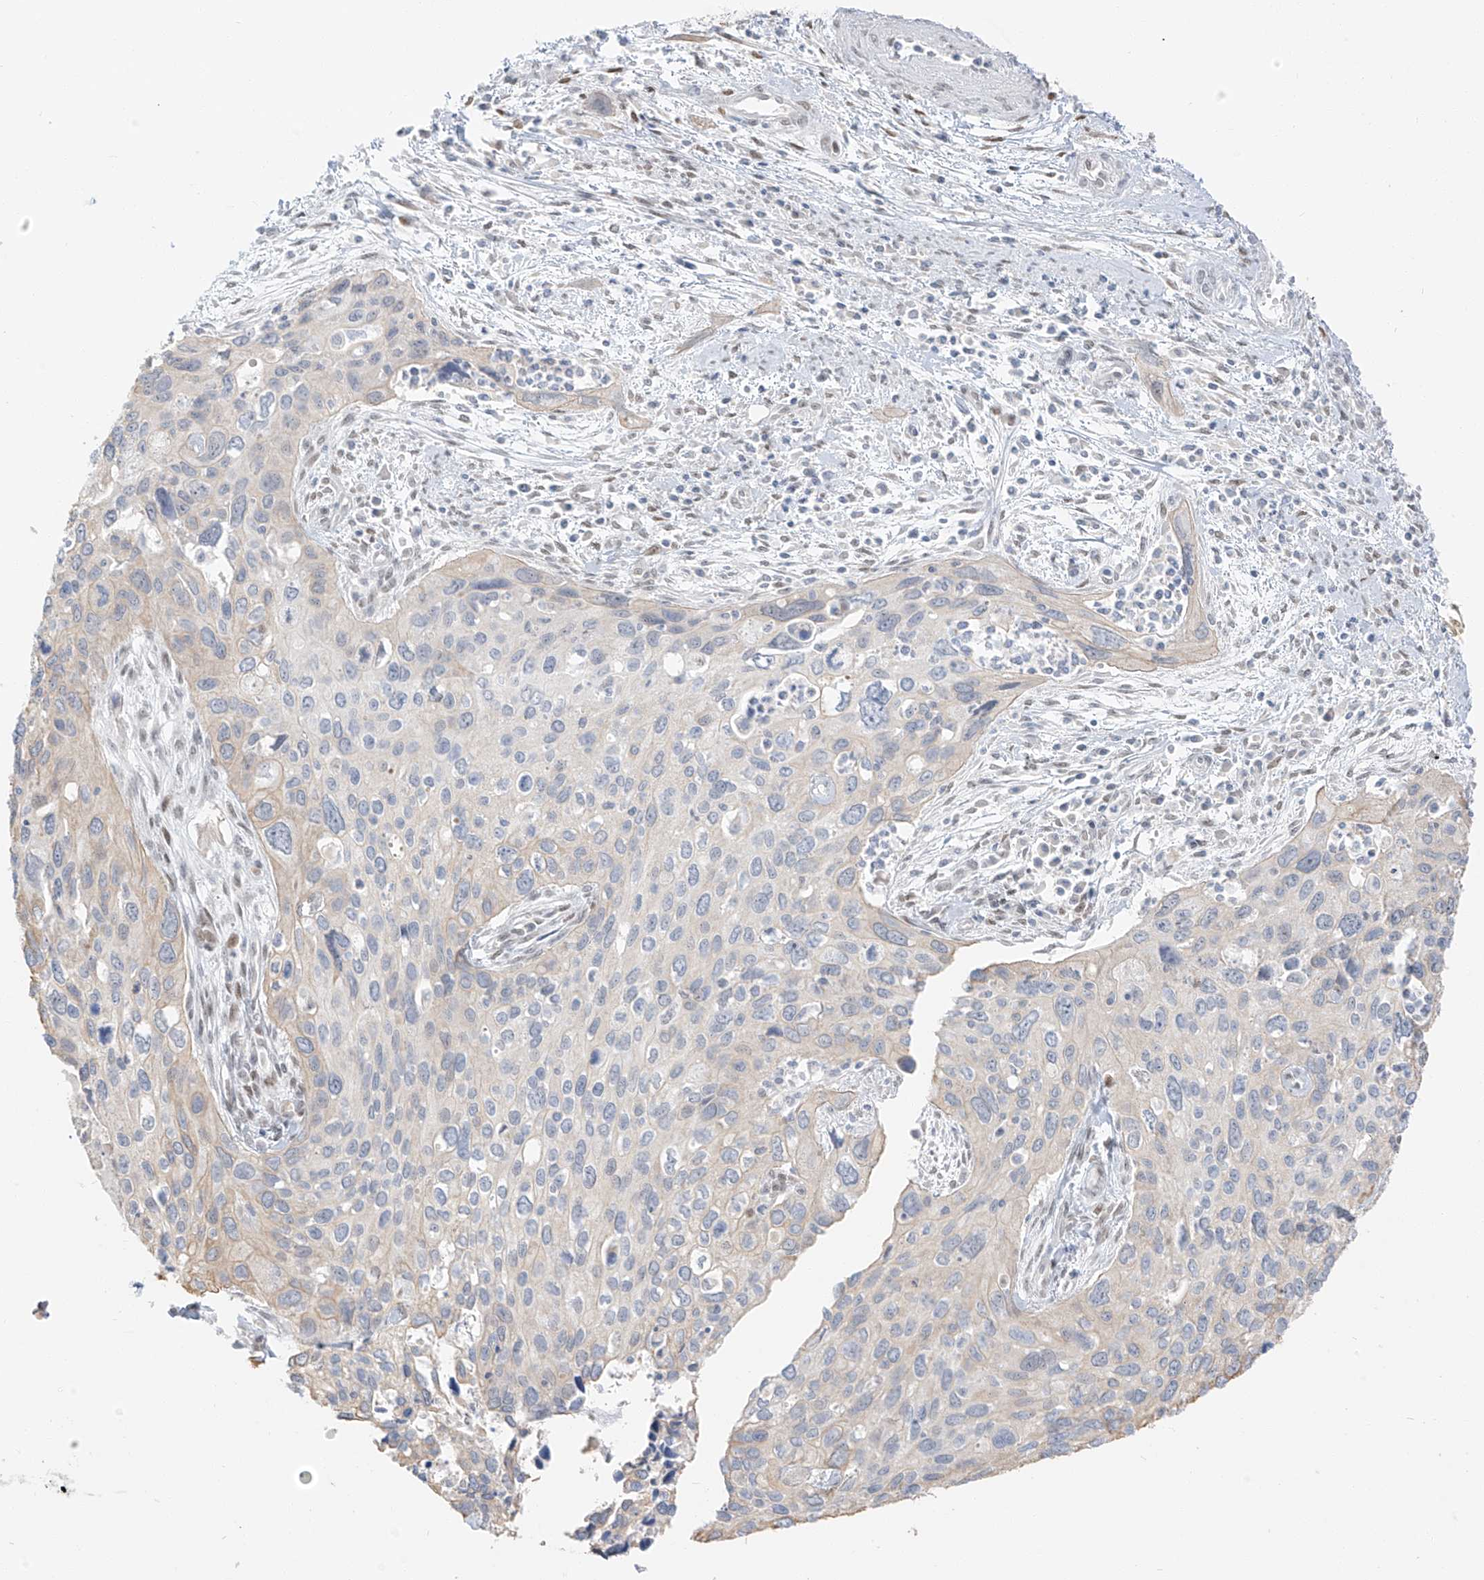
{"staining": {"intensity": "weak", "quantity": "<25%", "location": "cytoplasmic/membranous"}, "tissue": "cervical cancer", "cell_type": "Tumor cells", "image_type": "cancer", "snomed": [{"axis": "morphology", "description": "Squamous cell carcinoma, NOS"}, {"axis": "topography", "description": "Cervix"}], "caption": "DAB (3,3'-diaminobenzidine) immunohistochemical staining of cervical cancer shows no significant expression in tumor cells.", "gene": "ZNF774", "patient": {"sex": "female", "age": 55}}